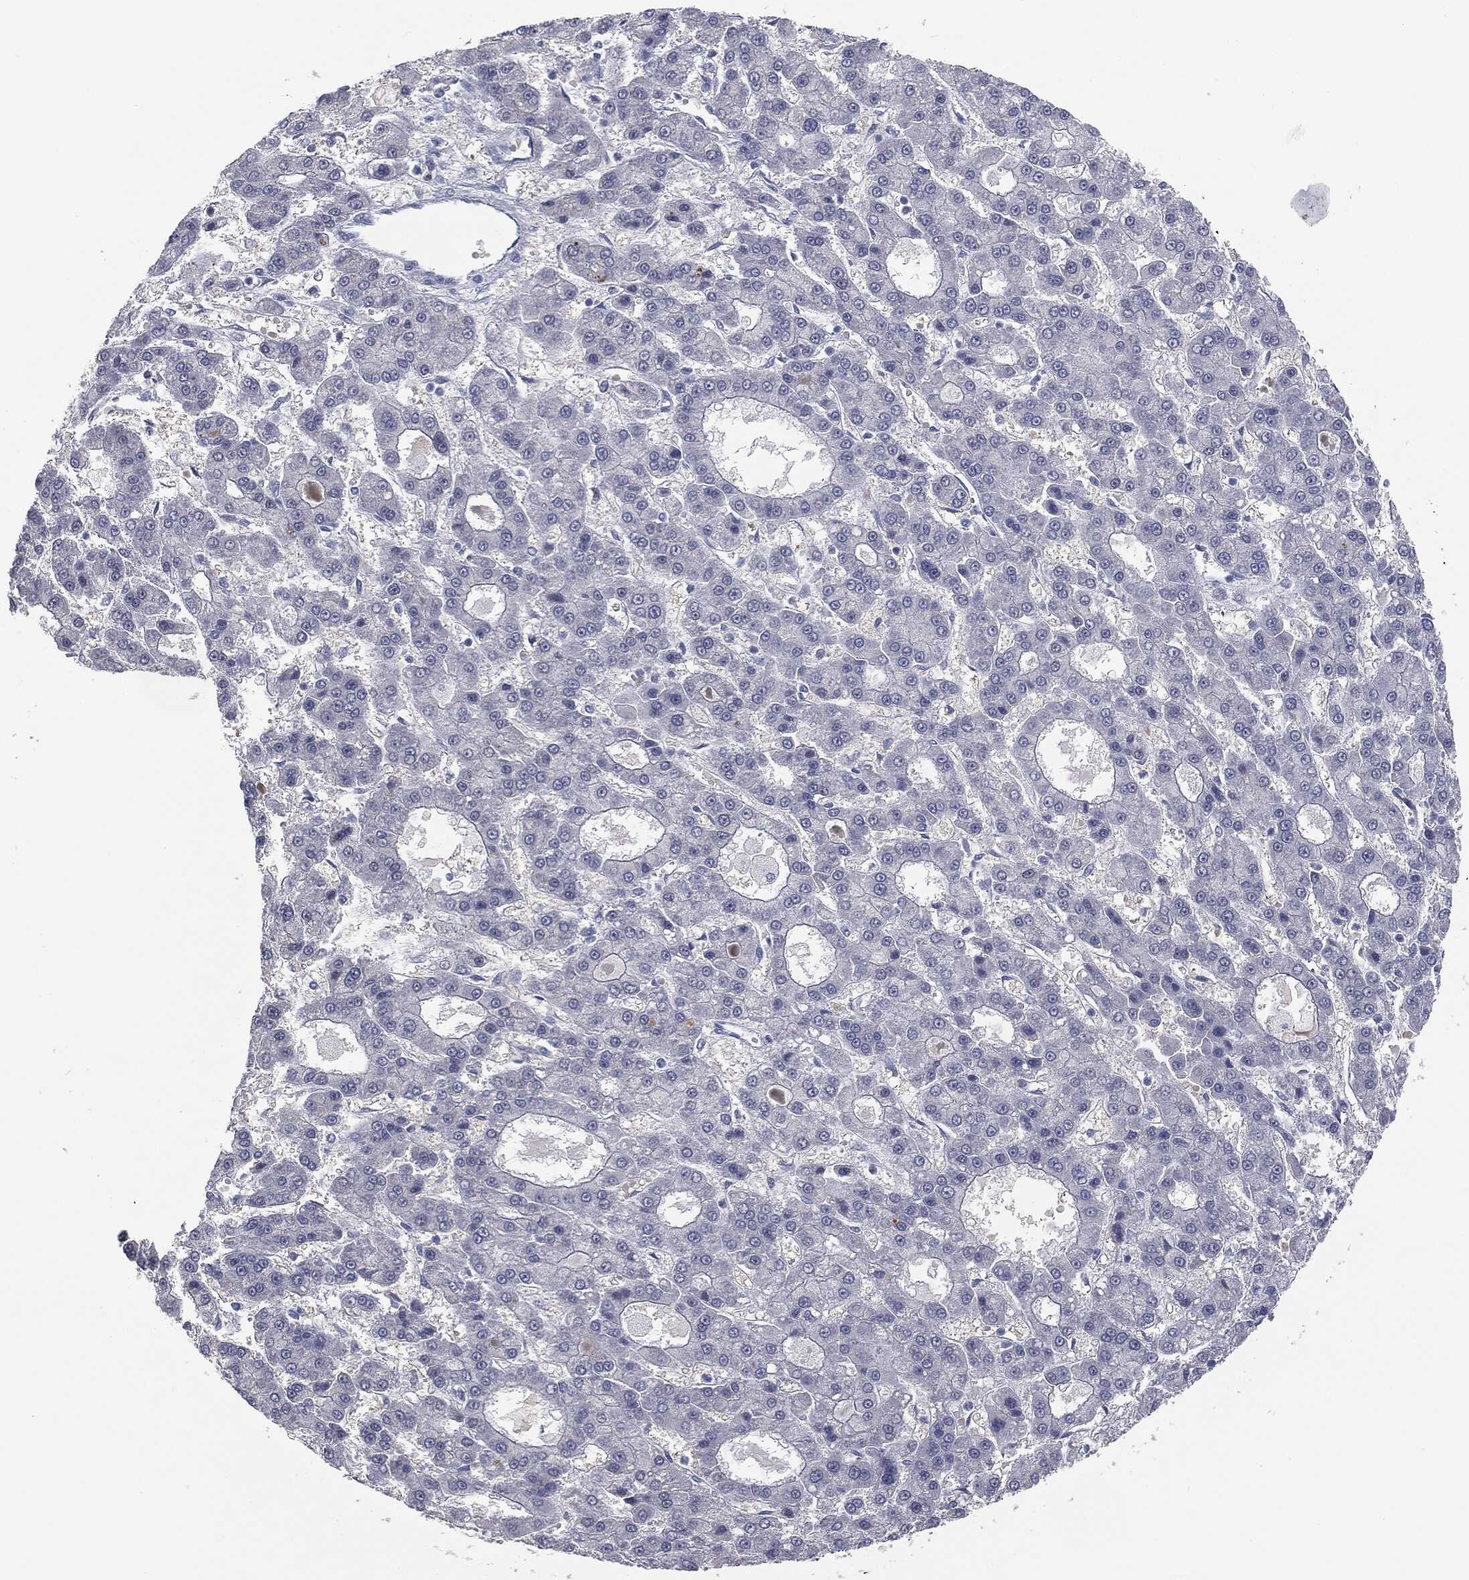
{"staining": {"intensity": "negative", "quantity": "none", "location": "none"}, "tissue": "liver cancer", "cell_type": "Tumor cells", "image_type": "cancer", "snomed": [{"axis": "morphology", "description": "Carcinoma, Hepatocellular, NOS"}, {"axis": "topography", "description": "Liver"}], "caption": "Tumor cells are negative for brown protein staining in liver hepatocellular carcinoma.", "gene": "MUC5AC", "patient": {"sex": "male", "age": 70}}